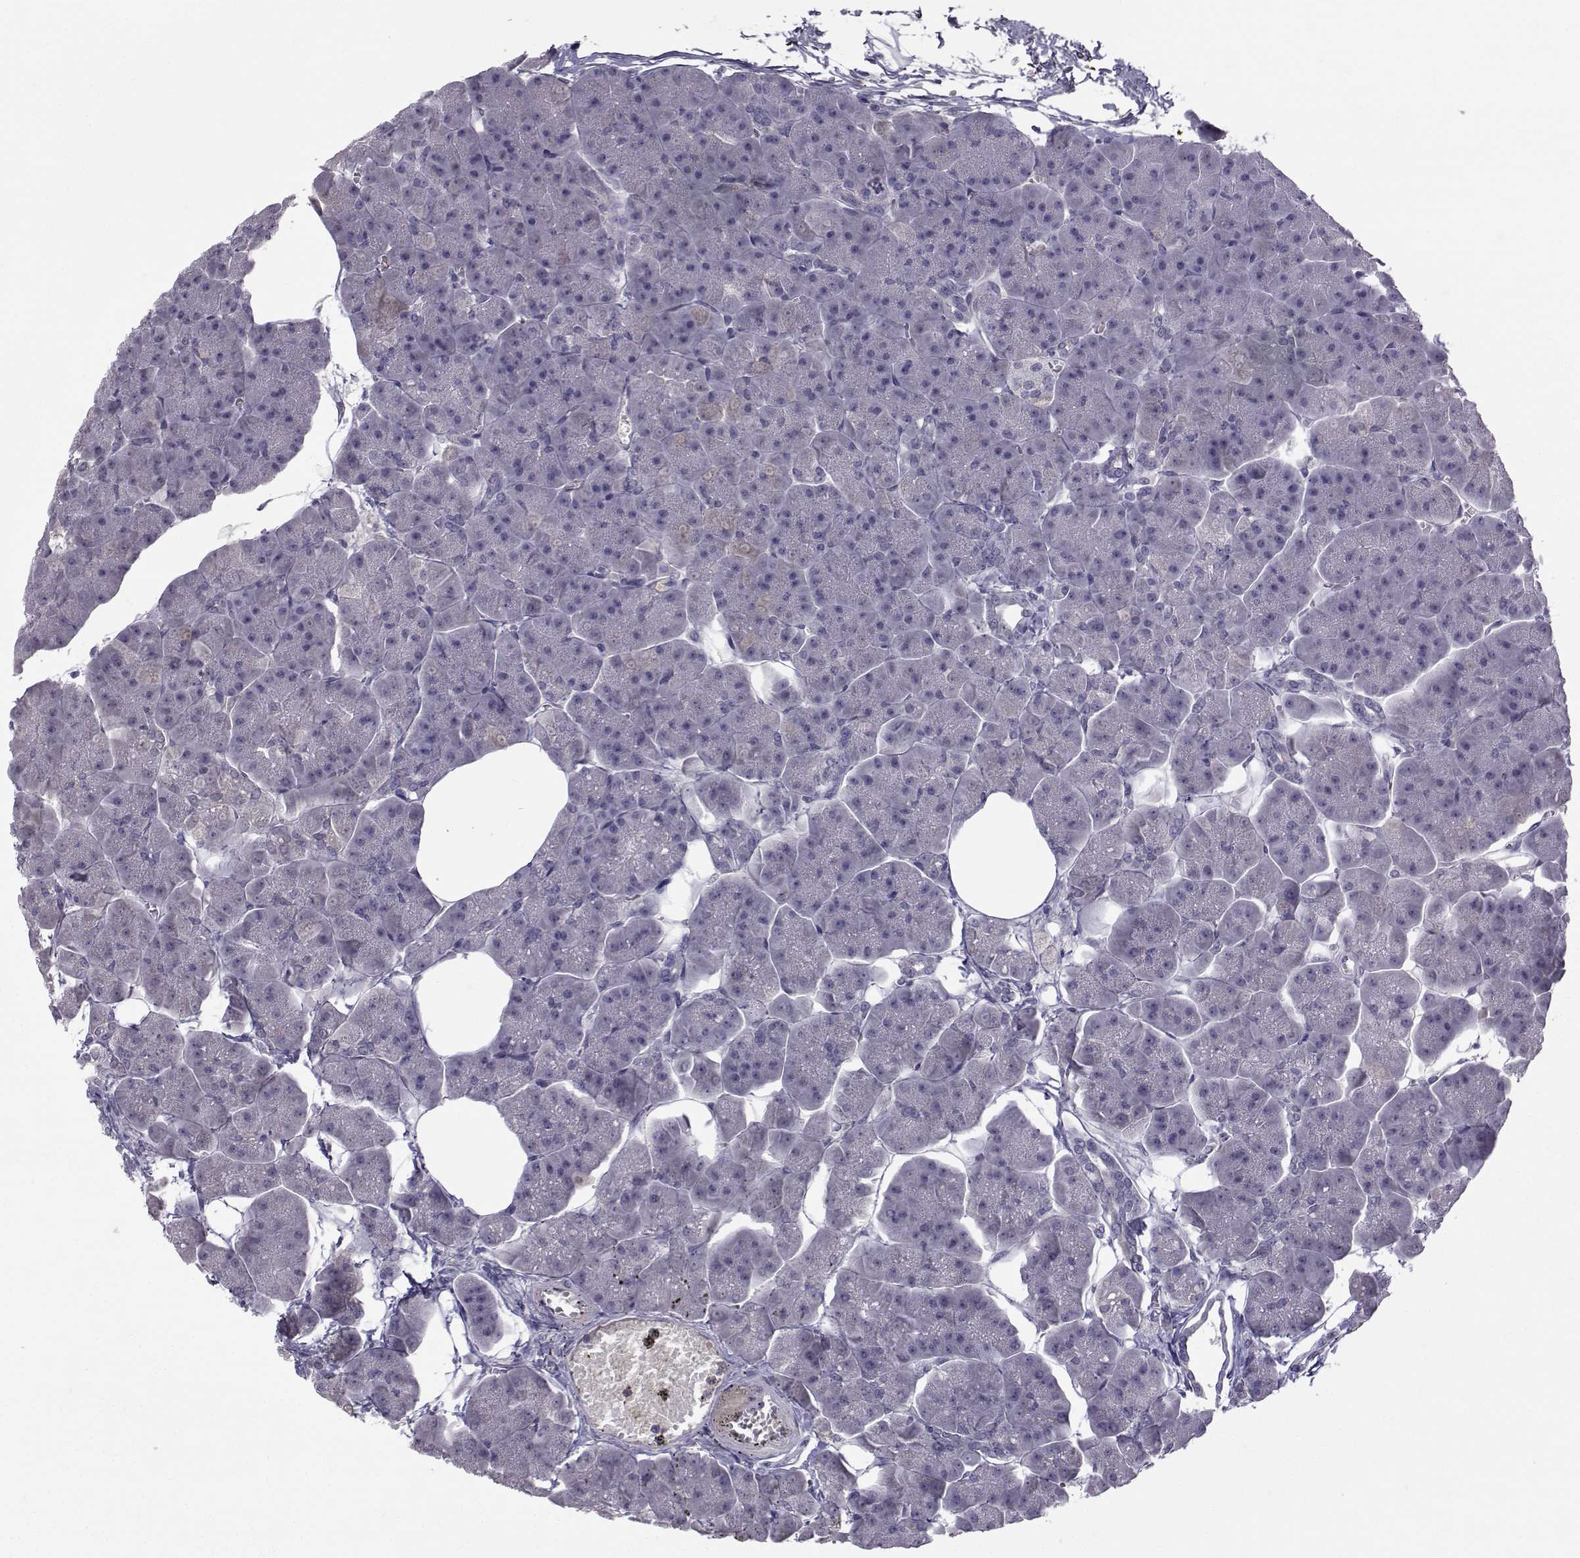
{"staining": {"intensity": "negative", "quantity": "none", "location": "none"}, "tissue": "pancreas", "cell_type": "Exocrine glandular cells", "image_type": "normal", "snomed": [{"axis": "morphology", "description": "Normal tissue, NOS"}, {"axis": "topography", "description": "Adipose tissue"}, {"axis": "topography", "description": "Pancreas"}, {"axis": "topography", "description": "Peripheral nerve tissue"}], "caption": "Pancreas stained for a protein using immunohistochemistry reveals no staining exocrine glandular cells.", "gene": "TNFRSF11B", "patient": {"sex": "female", "age": 58}}